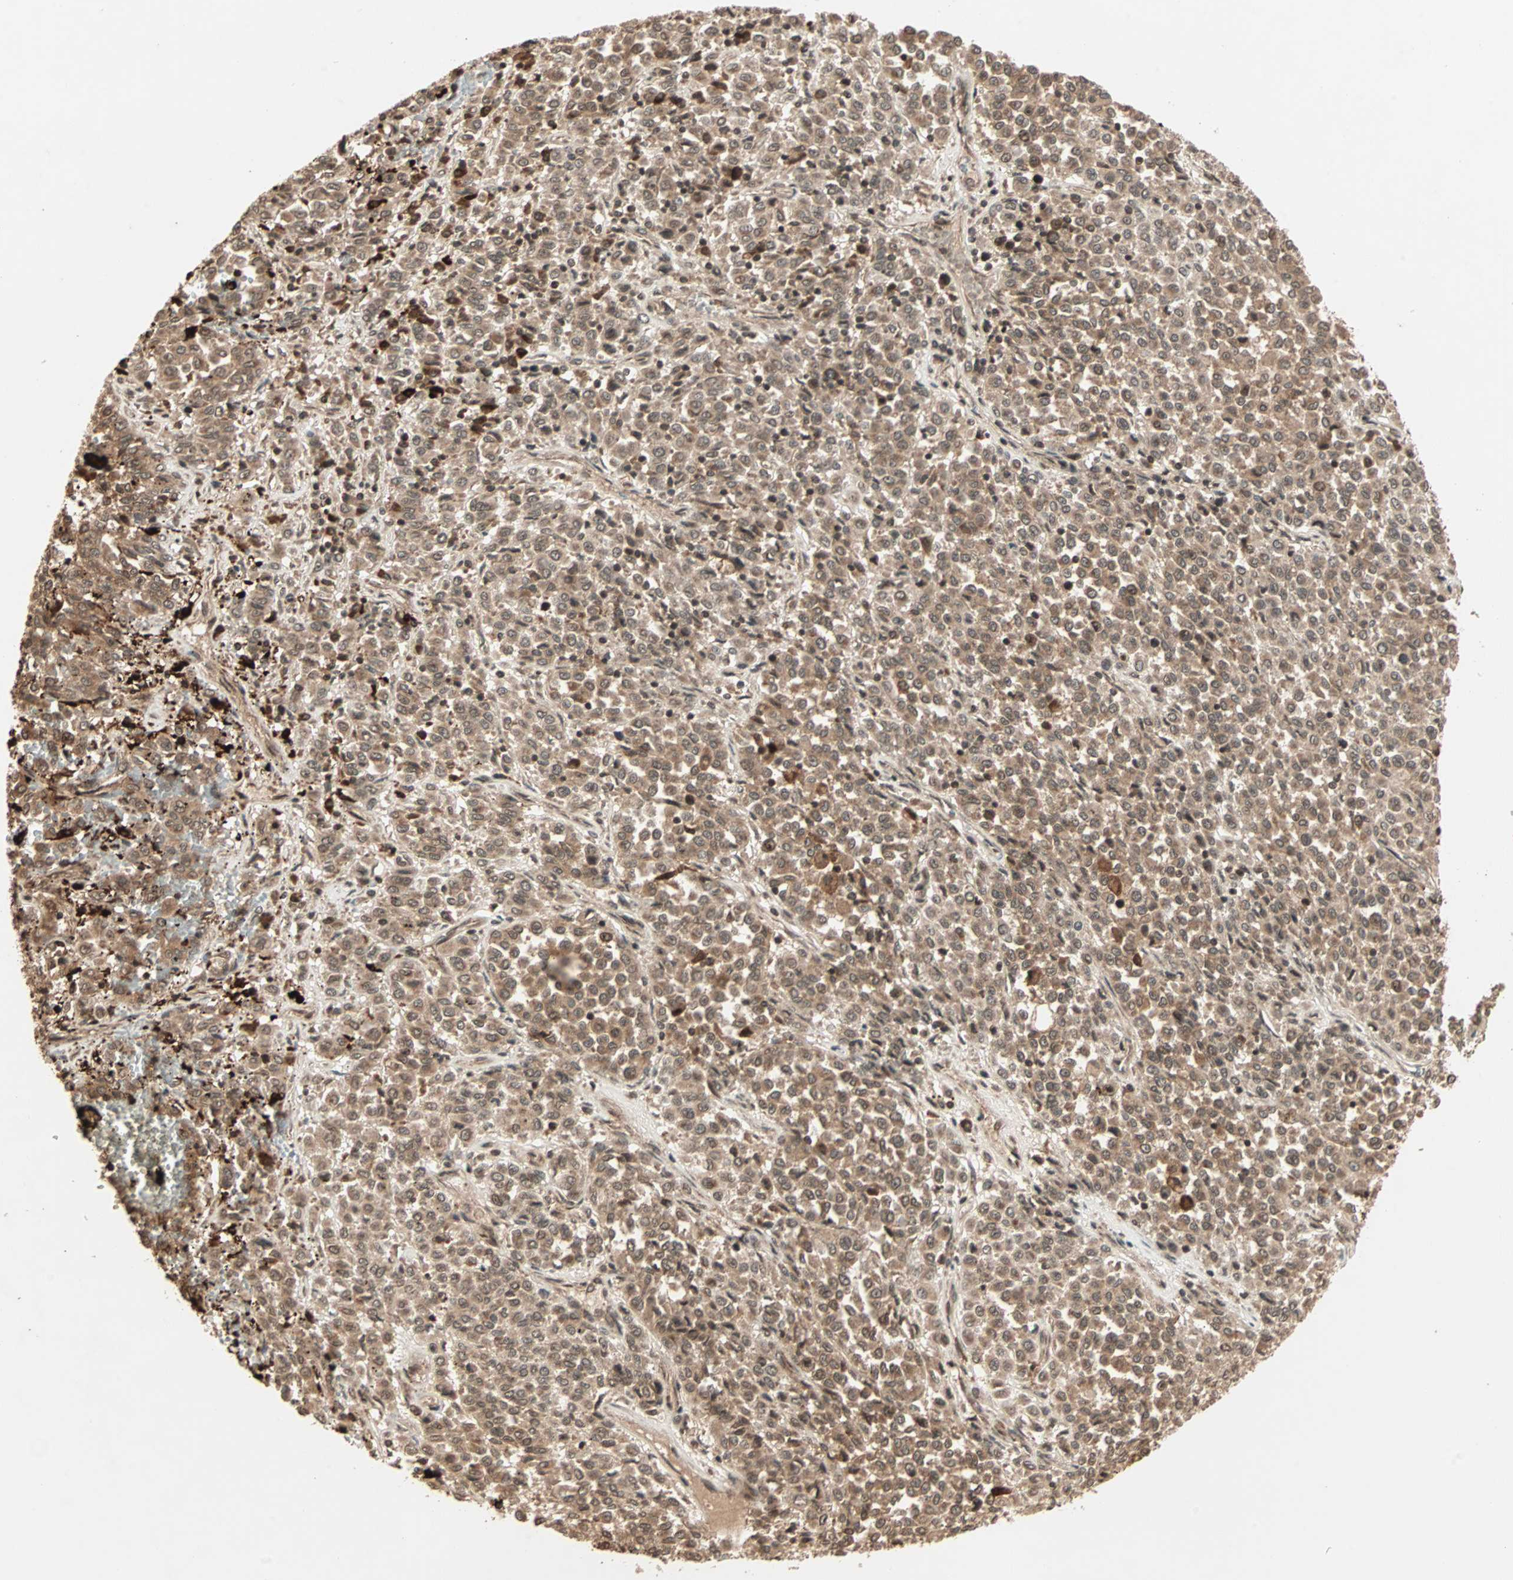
{"staining": {"intensity": "moderate", "quantity": ">75%", "location": "cytoplasmic/membranous"}, "tissue": "melanoma", "cell_type": "Tumor cells", "image_type": "cancer", "snomed": [{"axis": "morphology", "description": "Malignant melanoma, Metastatic site"}, {"axis": "topography", "description": "Pancreas"}], "caption": "Human malignant melanoma (metastatic site) stained for a protein (brown) reveals moderate cytoplasmic/membranous positive expression in approximately >75% of tumor cells.", "gene": "RFFL", "patient": {"sex": "female", "age": 30}}